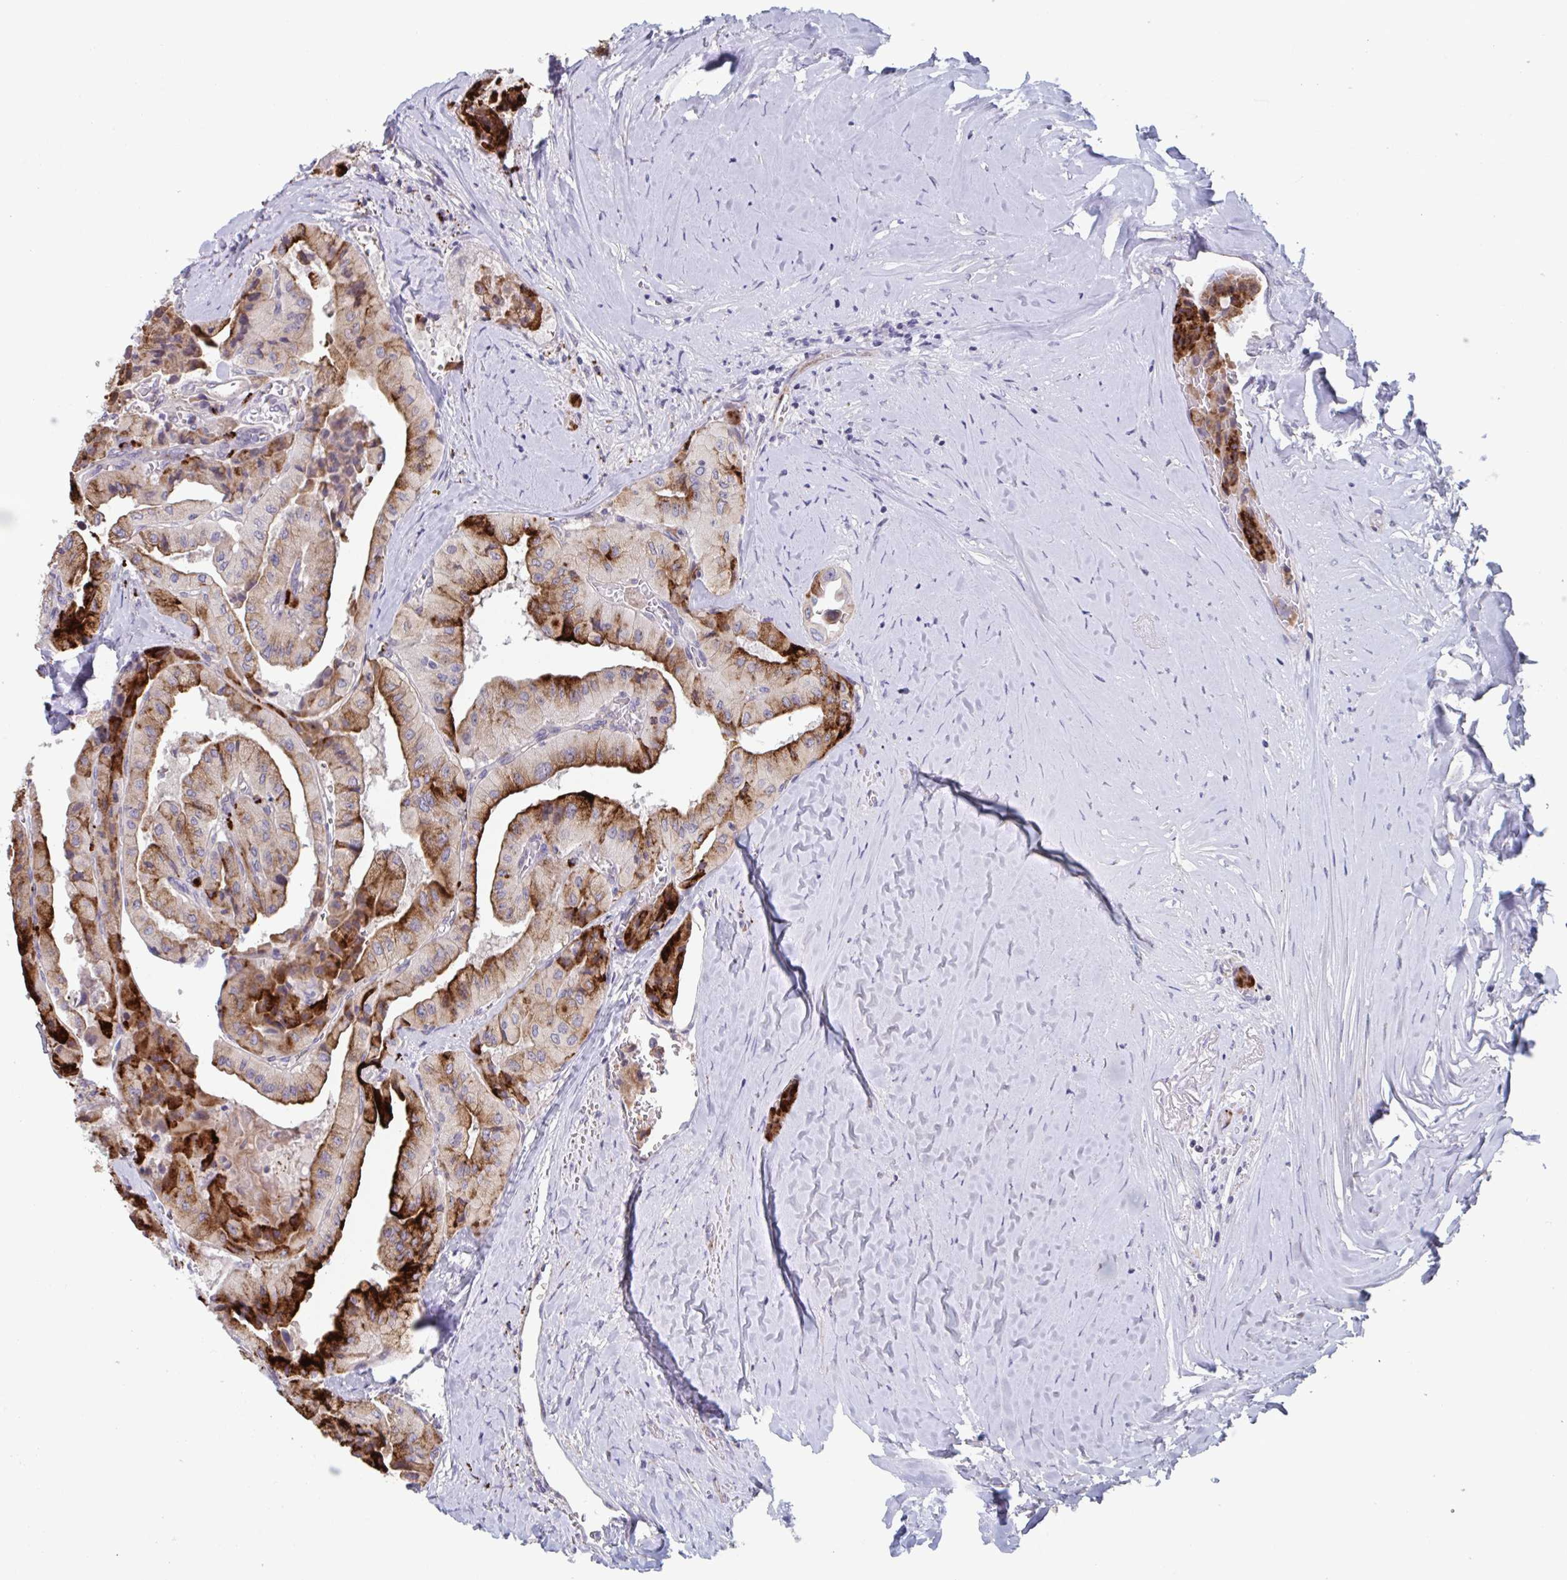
{"staining": {"intensity": "strong", "quantity": ">75%", "location": "cytoplasmic/membranous"}, "tissue": "thyroid cancer", "cell_type": "Tumor cells", "image_type": "cancer", "snomed": [{"axis": "morphology", "description": "Normal tissue, NOS"}, {"axis": "morphology", "description": "Papillary adenocarcinoma, NOS"}, {"axis": "topography", "description": "Thyroid gland"}], "caption": "Immunohistochemical staining of human thyroid papillary adenocarcinoma shows high levels of strong cytoplasmic/membranous protein expression in approximately >75% of tumor cells. Using DAB (brown) and hematoxylin (blue) stains, captured at high magnification using brightfield microscopy.", "gene": "TNFSF10", "patient": {"sex": "female", "age": 59}}